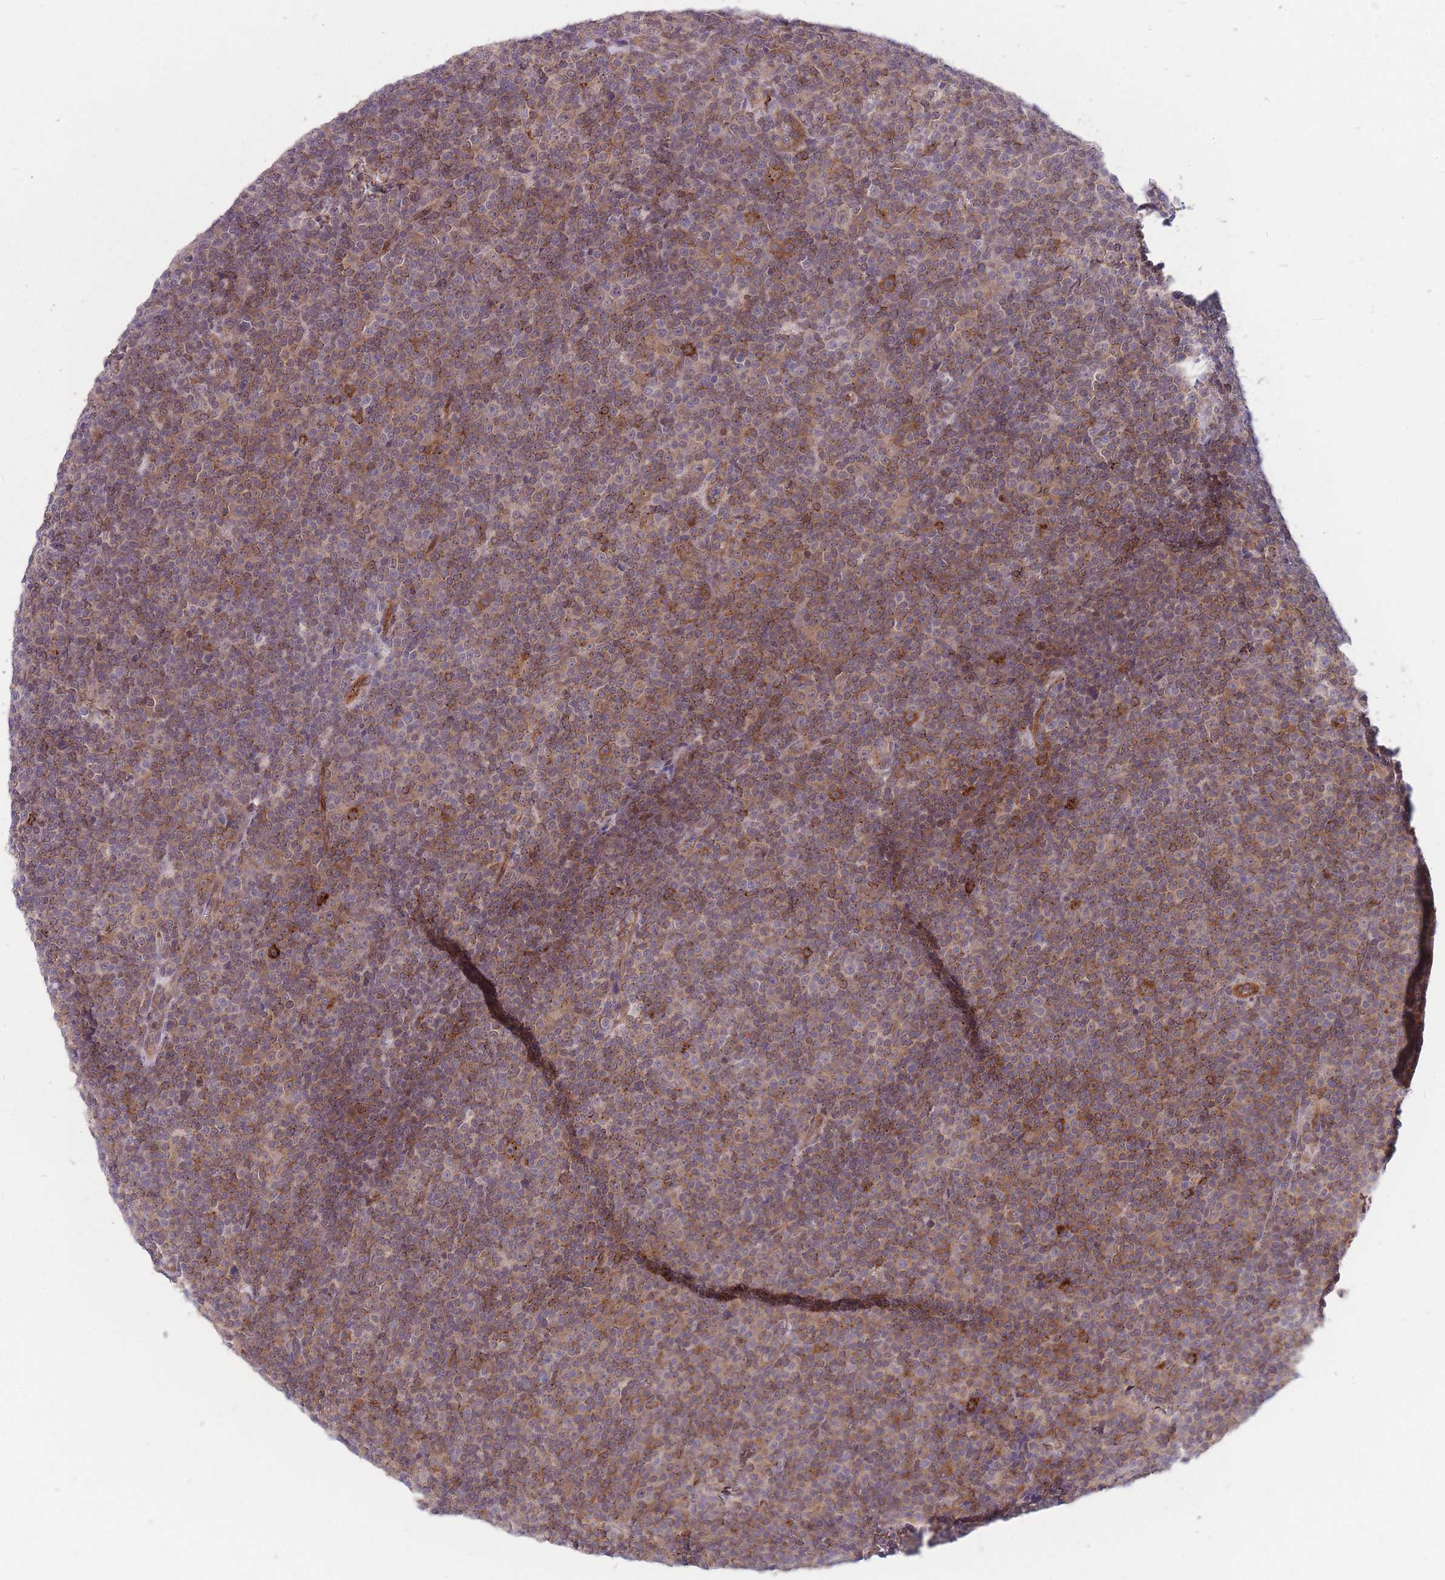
{"staining": {"intensity": "moderate", "quantity": "25%-75%", "location": "cytoplasmic/membranous"}, "tissue": "lymphoma", "cell_type": "Tumor cells", "image_type": "cancer", "snomed": [{"axis": "morphology", "description": "Malignant lymphoma, non-Hodgkin's type, Low grade"}, {"axis": "topography", "description": "Lymph node"}], "caption": "Immunohistochemical staining of lymphoma displays medium levels of moderate cytoplasmic/membranous protein positivity in approximately 25%-75% of tumor cells. Nuclei are stained in blue.", "gene": "TCF20", "patient": {"sex": "female", "age": 67}}